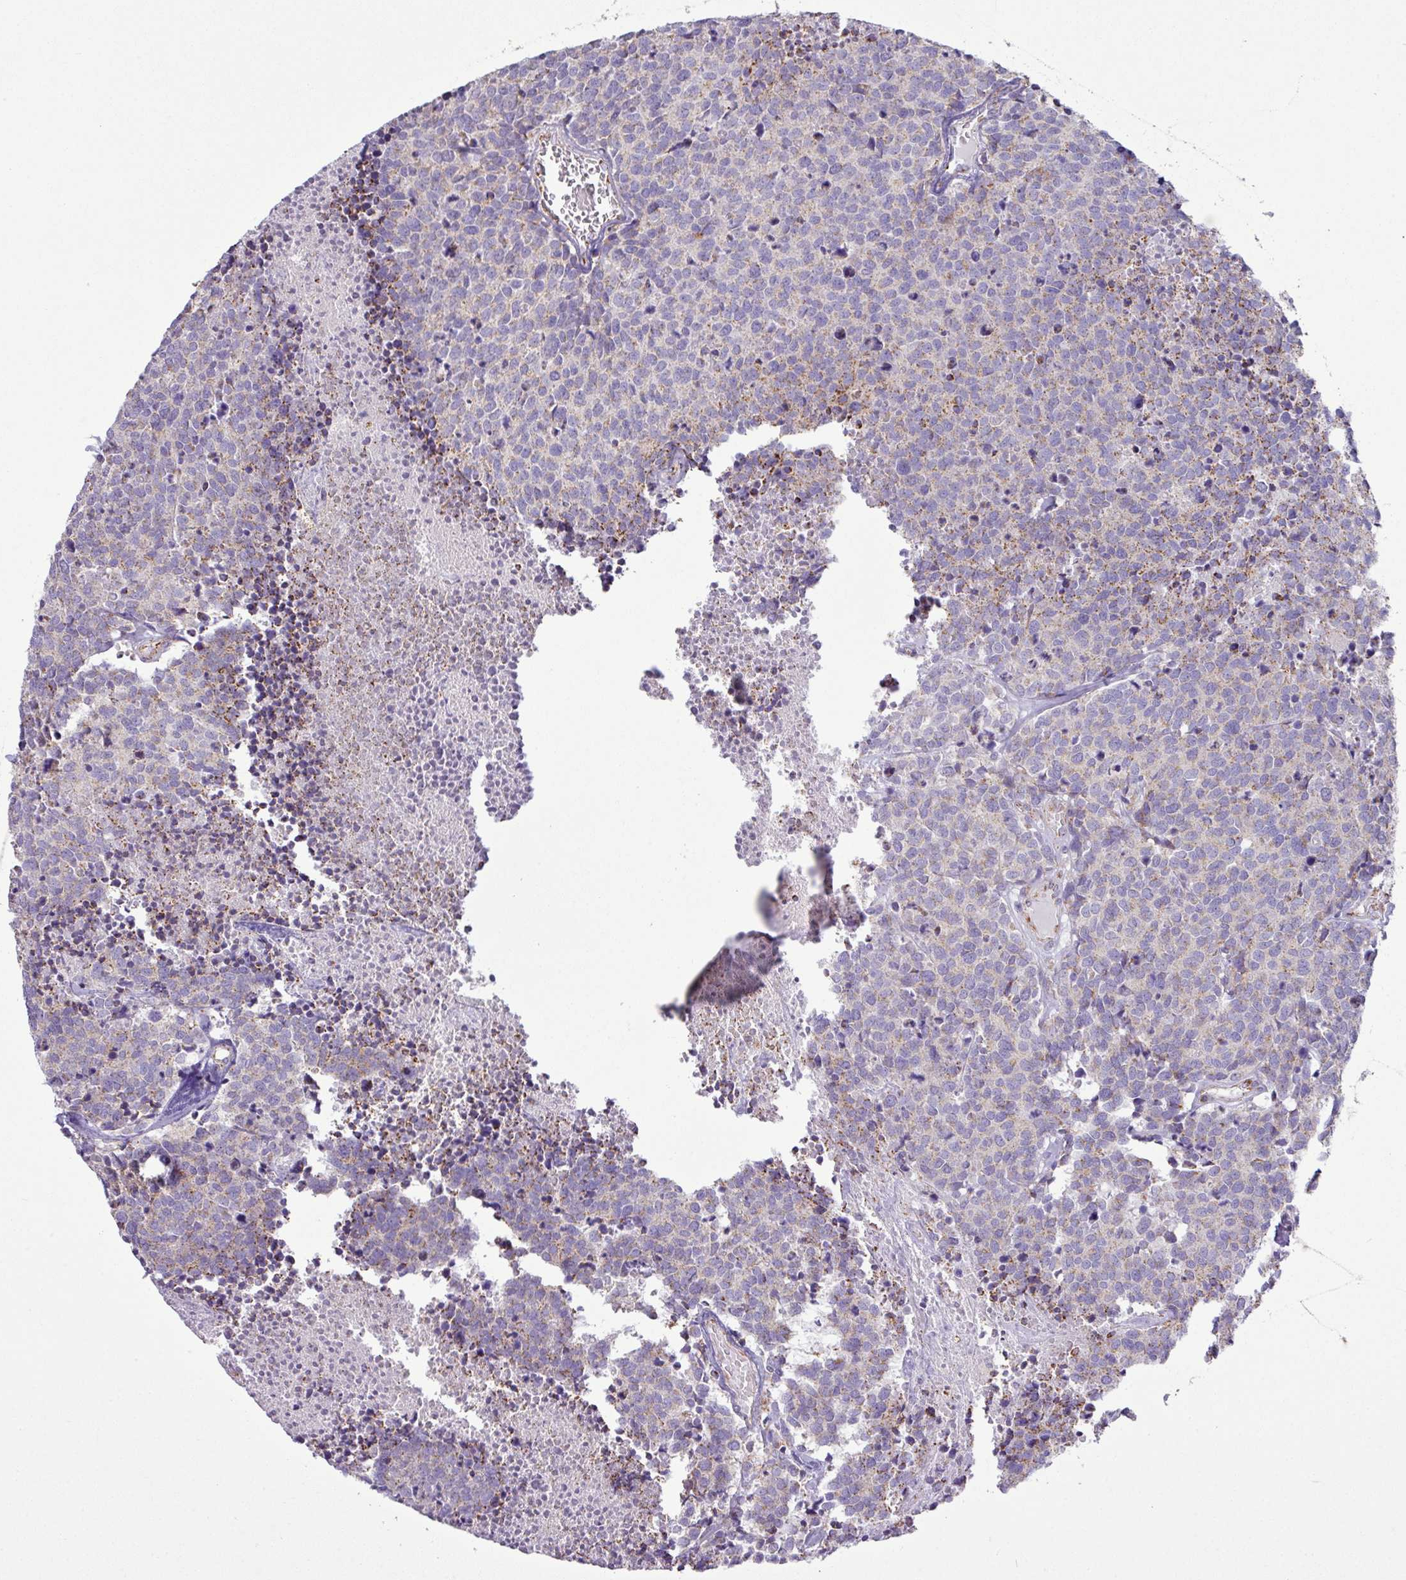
{"staining": {"intensity": "weak", "quantity": ">75%", "location": "cytoplasmic/membranous"}, "tissue": "carcinoid", "cell_type": "Tumor cells", "image_type": "cancer", "snomed": [{"axis": "morphology", "description": "Carcinoid, malignant, NOS"}, {"axis": "topography", "description": "Skin"}], "caption": "Approximately >75% of tumor cells in malignant carcinoid reveal weak cytoplasmic/membranous protein expression as visualized by brown immunohistochemical staining.", "gene": "ZNF81", "patient": {"sex": "female", "age": 79}}